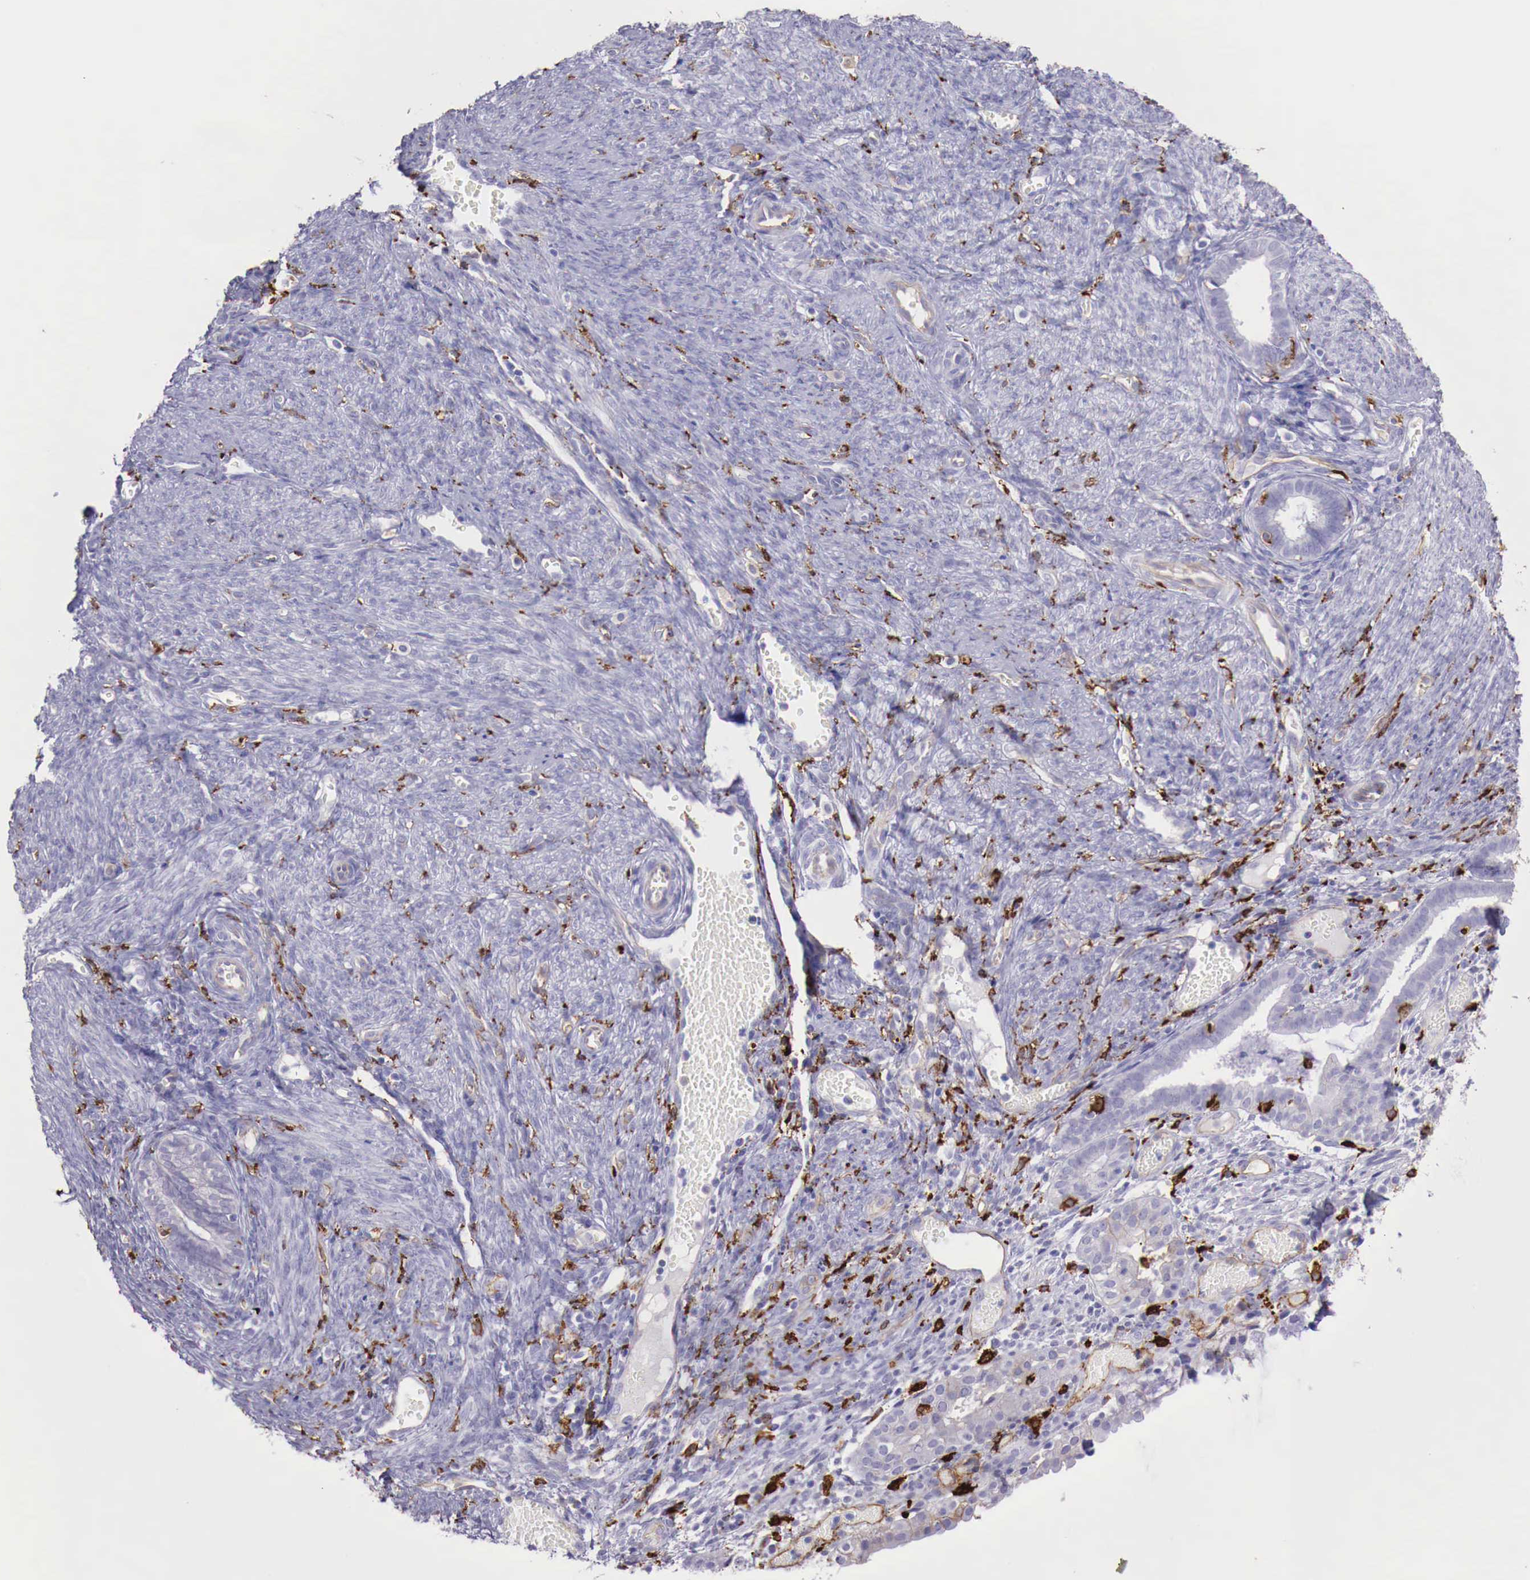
{"staining": {"intensity": "negative", "quantity": "none", "location": "none"}, "tissue": "endometrium", "cell_type": "Cells in endometrial stroma", "image_type": "normal", "snomed": [{"axis": "morphology", "description": "Normal tissue, NOS"}, {"axis": "topography", "description": "Uterus"}], "caption": "An IHC image of unremarkable endometrium is shown. There is no staining in cells in endometrial stroma of endometrium.", "gene": "MSR1", "patient": {"sex": "female", "age": 83}}